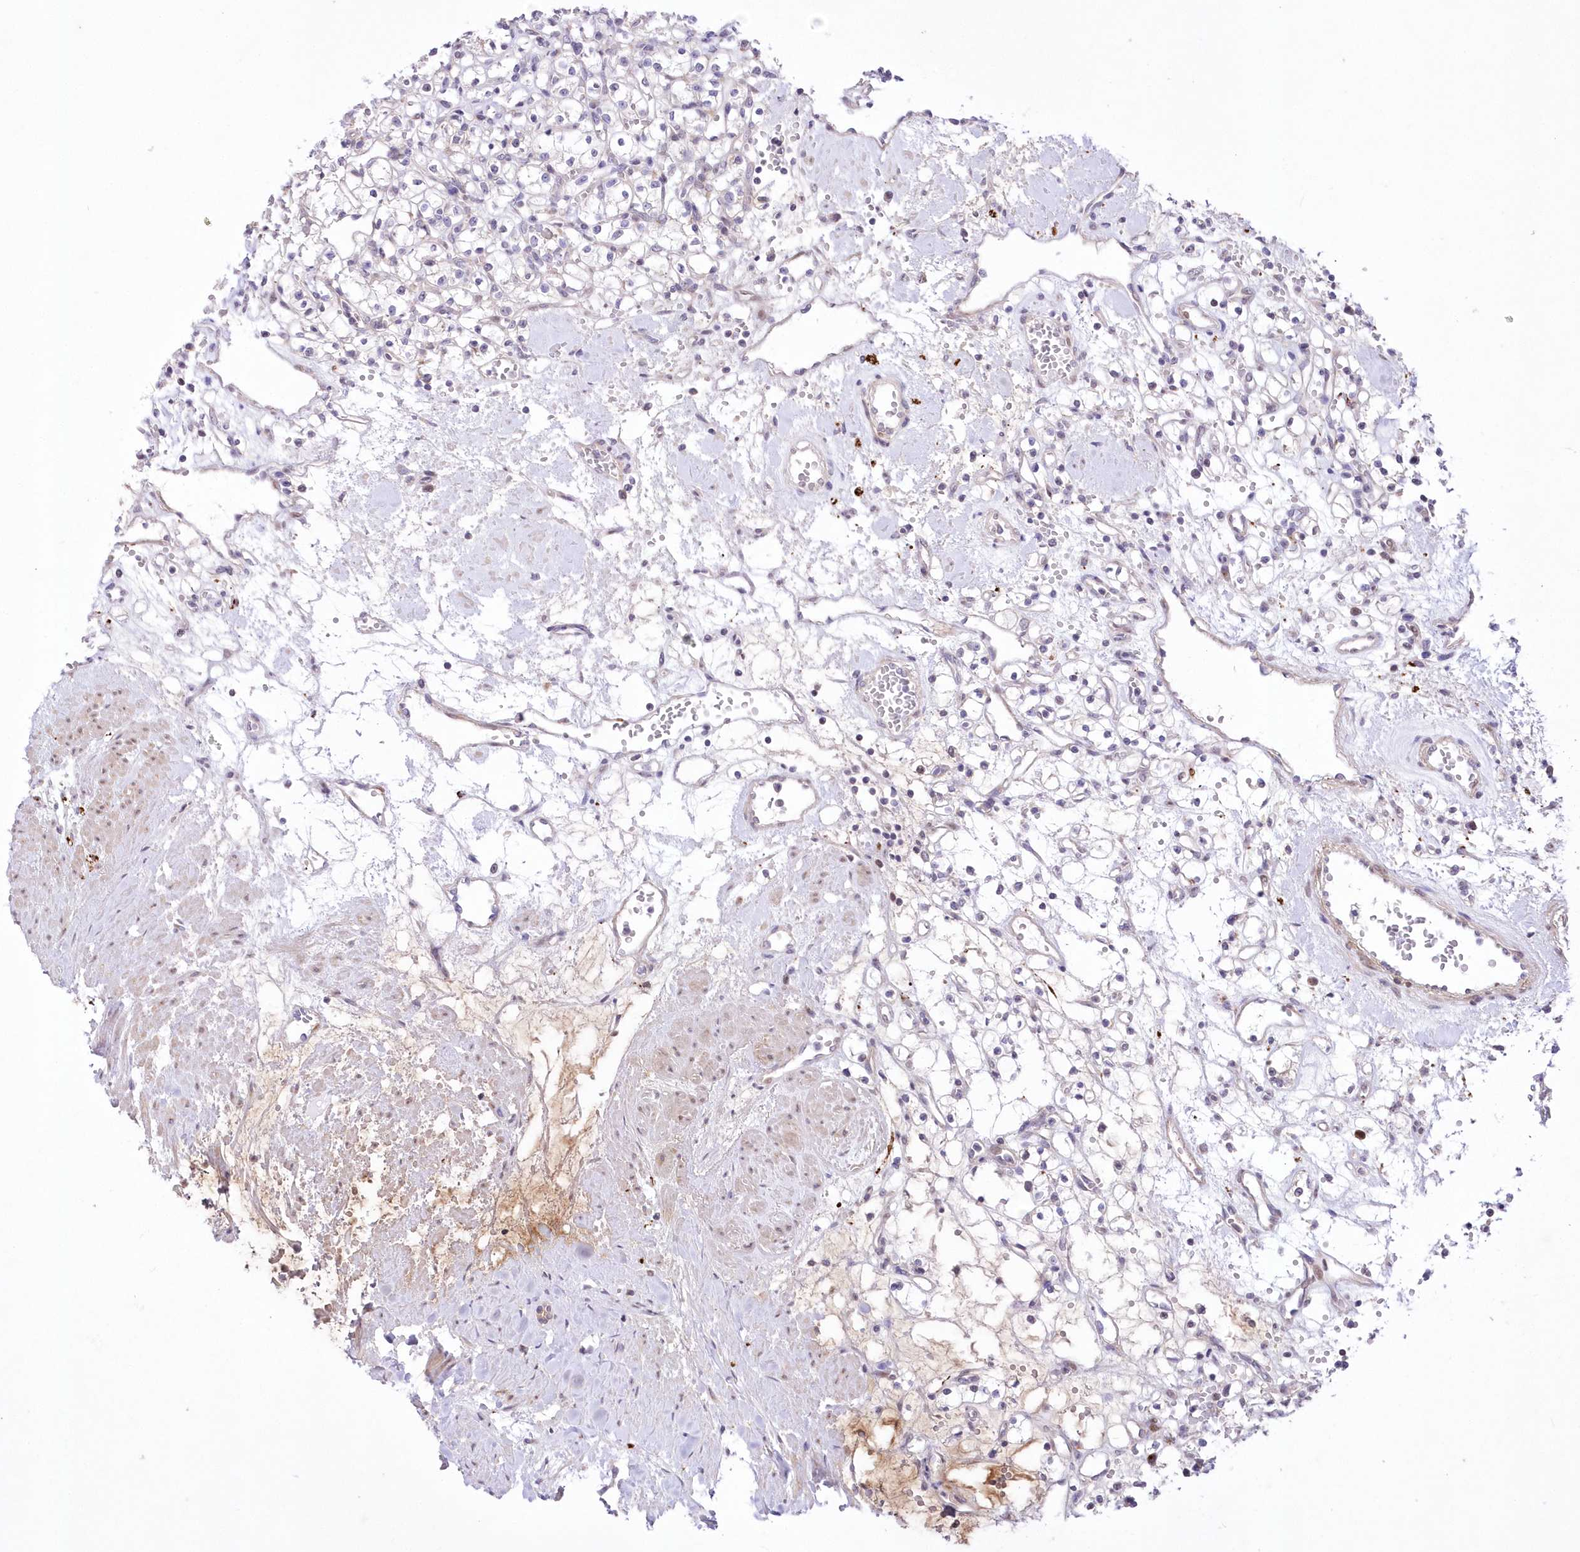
{"staining": {"intensity": "negative", "quantity": "none", "location": "none"}, "tissue": "renal cancer", "cell_type": "Tumor cells", "image_type": "cancer", "snomed": [{"axis": "morphology", "description": "Adenocarcinoma, NOS"}, {"axis": "topography", "description": "Kidney"}], "caption": "Tumor cells show no significant staining in renal adenocarcinoma.", "gene": "FAM241B", "patient": {"sex": "female", "age": 59}}